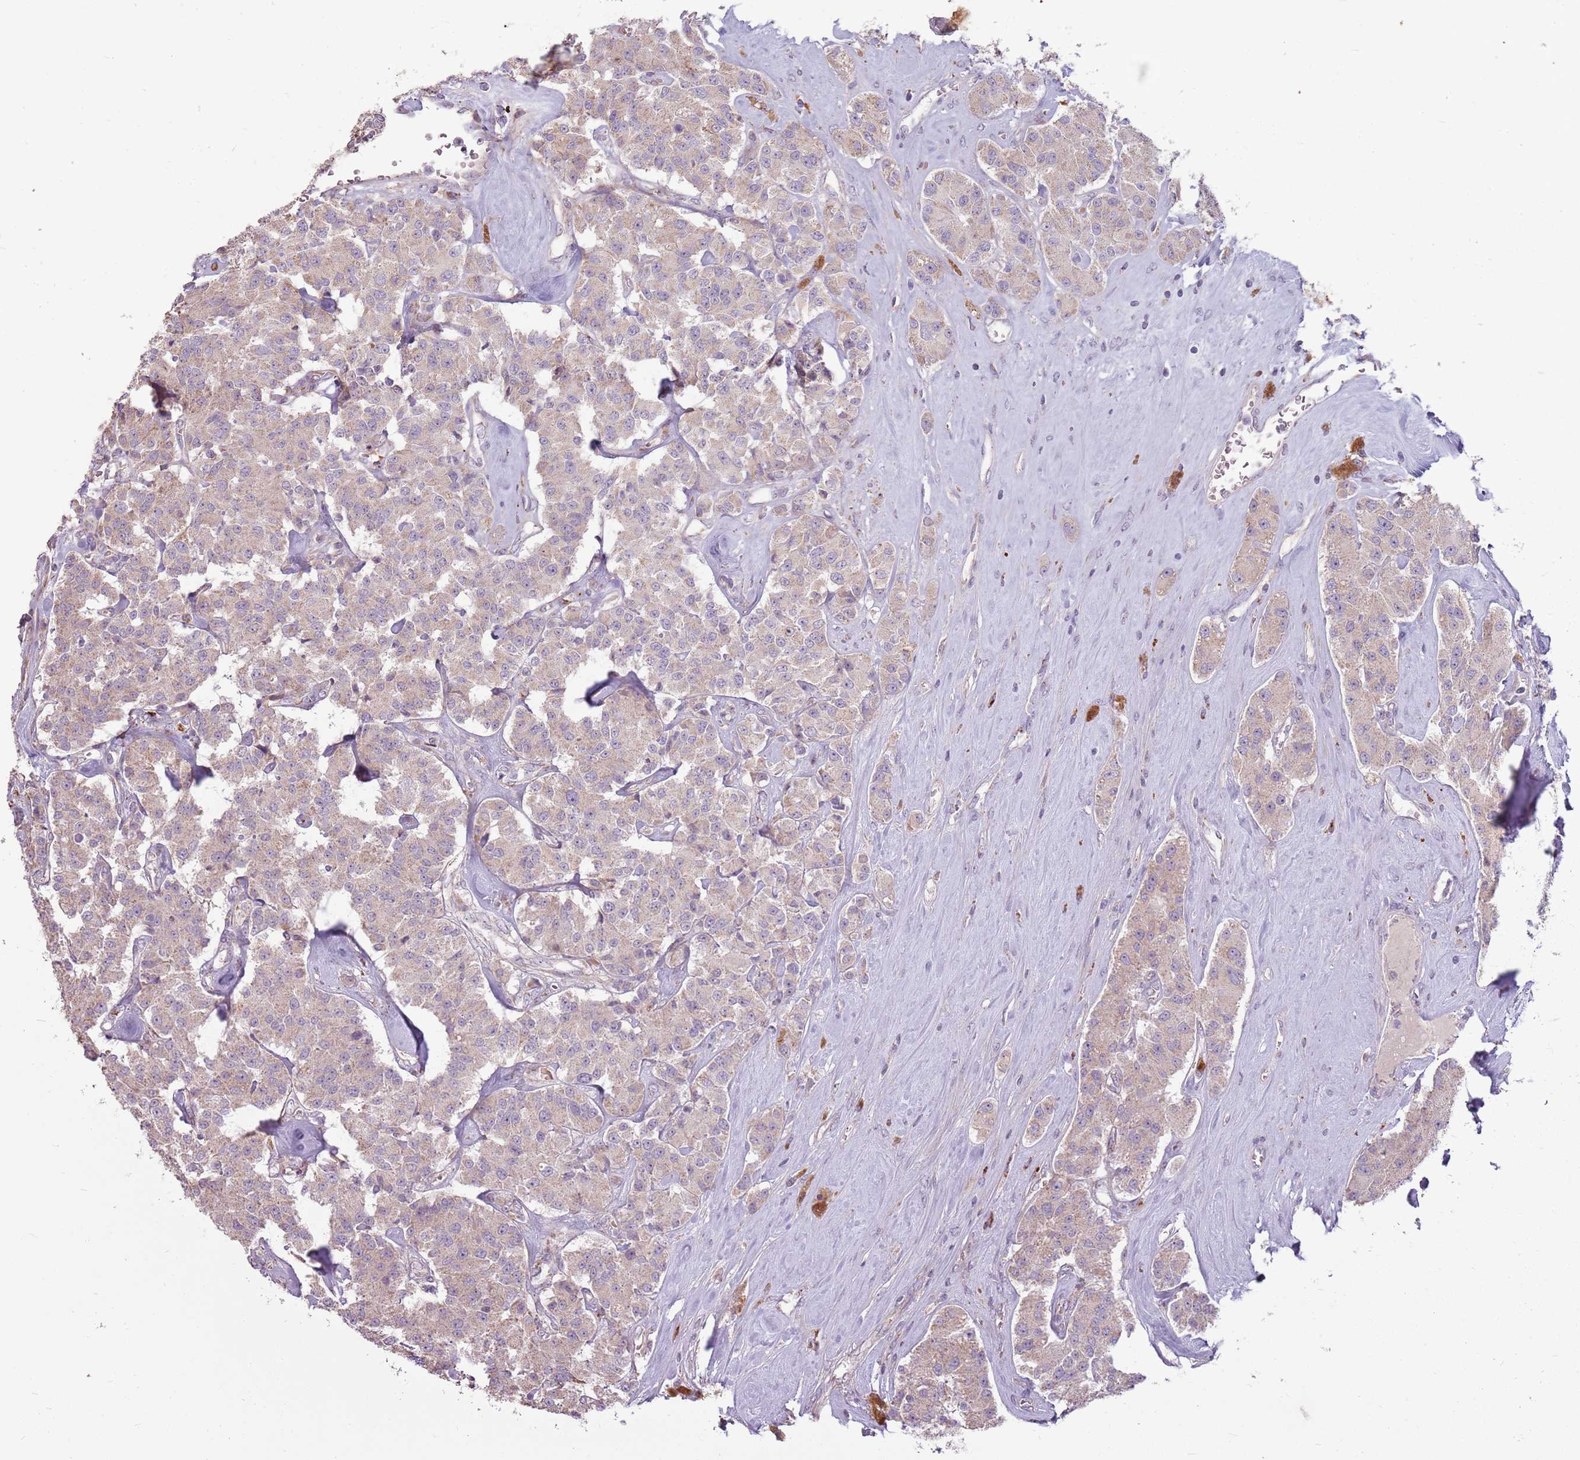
{"staining": {"intensity": "moderate", "quantity": ">75%", "location": "cytoplasmic/membranous"}, "tissue": "carcinoid", "cell_type": "Tumor cells", "image_type": "cancer", "snomed": [{"axis": "morphology", "description": "Carcinoid, malignant, NOS"}, {"axis": "topography", "description": "Pancreas"}], "caption": "Approximately >75% of tumor cells in carcinoid (malignant) demonstrate moderate cytoplasmic/membranous protein staining as visualized by brown immunohistochemical staining.", "gene": "ZNF530", "patient": {"sex": "male", "age": 41}}